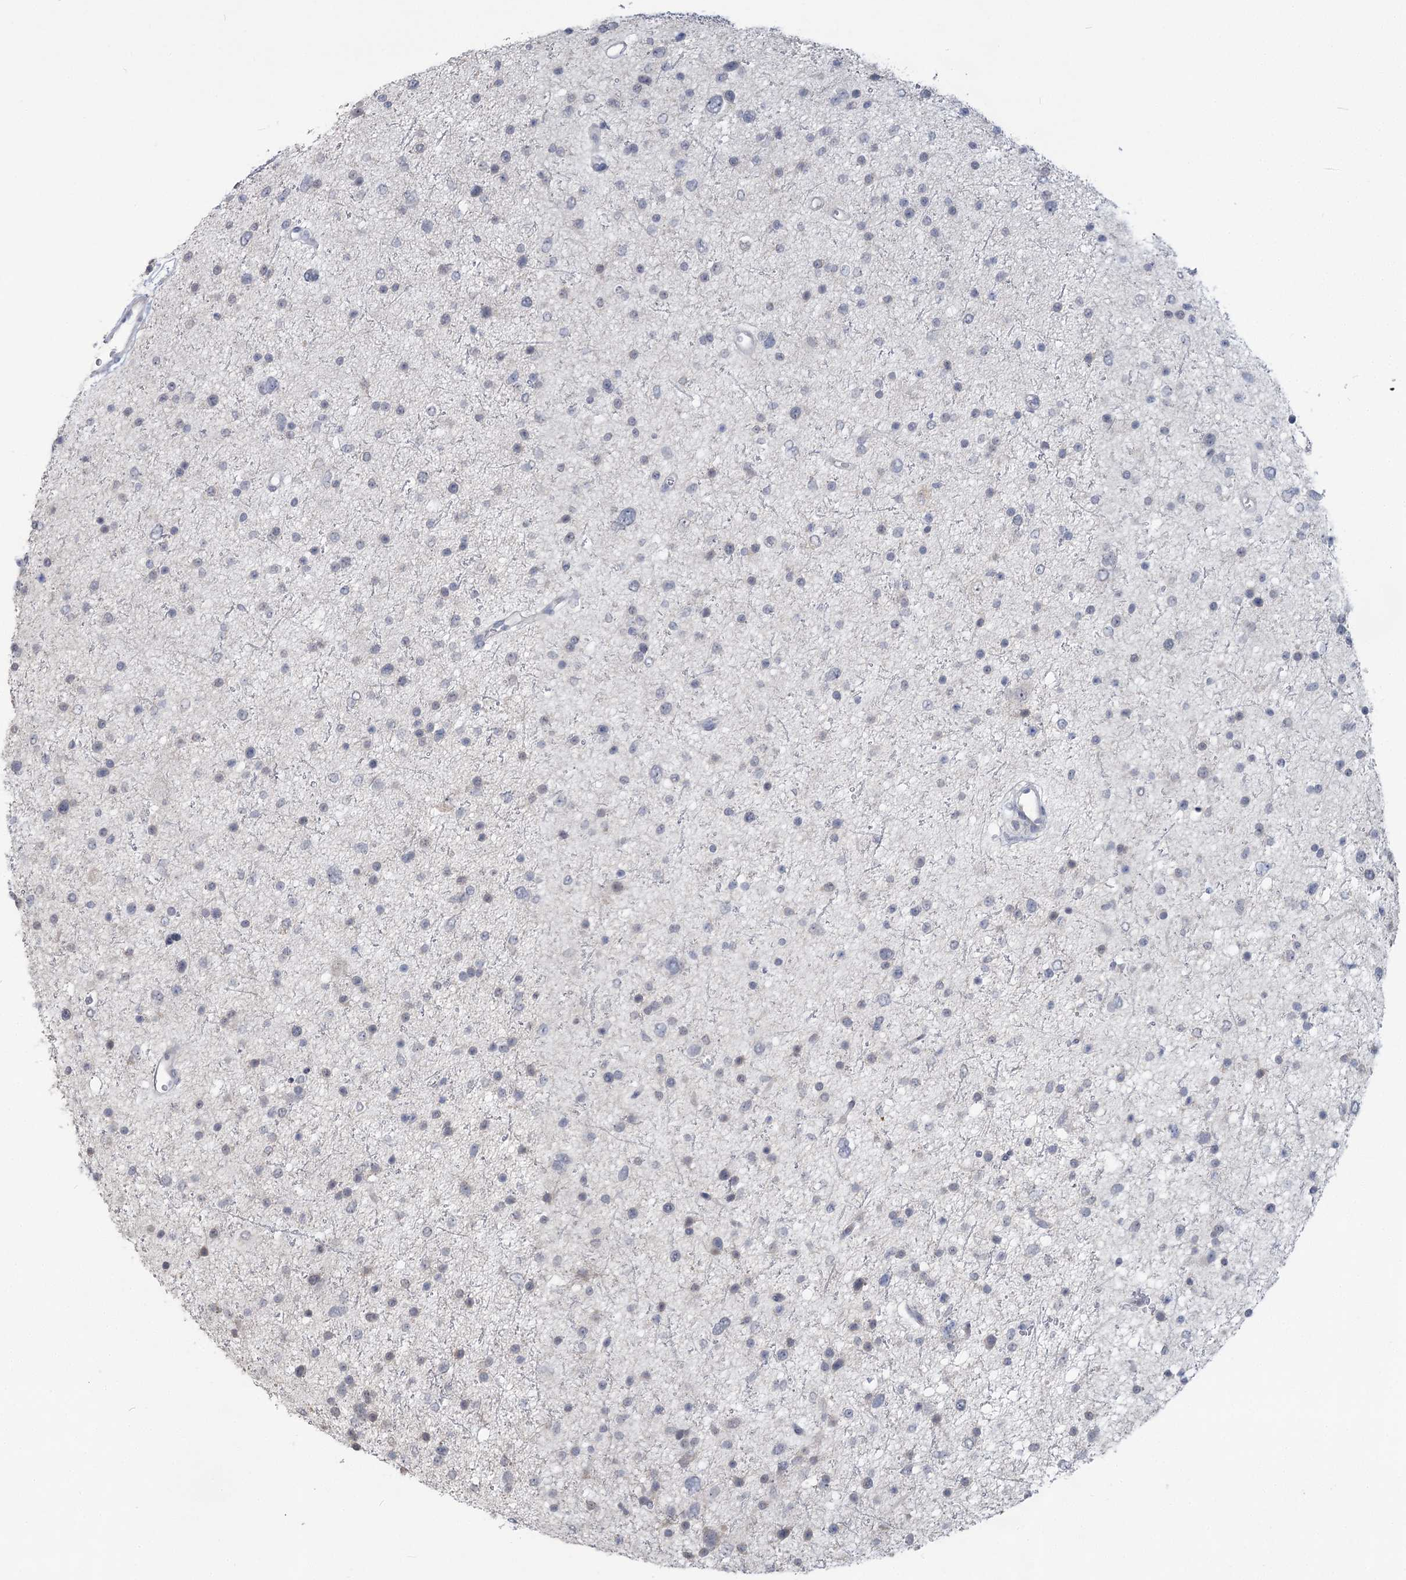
{"staining": {"intensity": "negative", "quantity": "none", "location": "none"}, "tissue": "glioma", "cell_type": "Tumor cells", "image_type": "cancer", "snomed": [{"axis": "morphology", "description": "Glioma, malignant, Low grade"}, {"axis": "topography", "description": "Brain"}], "caption": "An IHC micrograph of malignant glioma (low-grade) is shown. There is no staining in tumor cells of malignant glioma (low-grade).", "gene": "SLC9A3", "patient": {"sex": "female", "age": 37}}